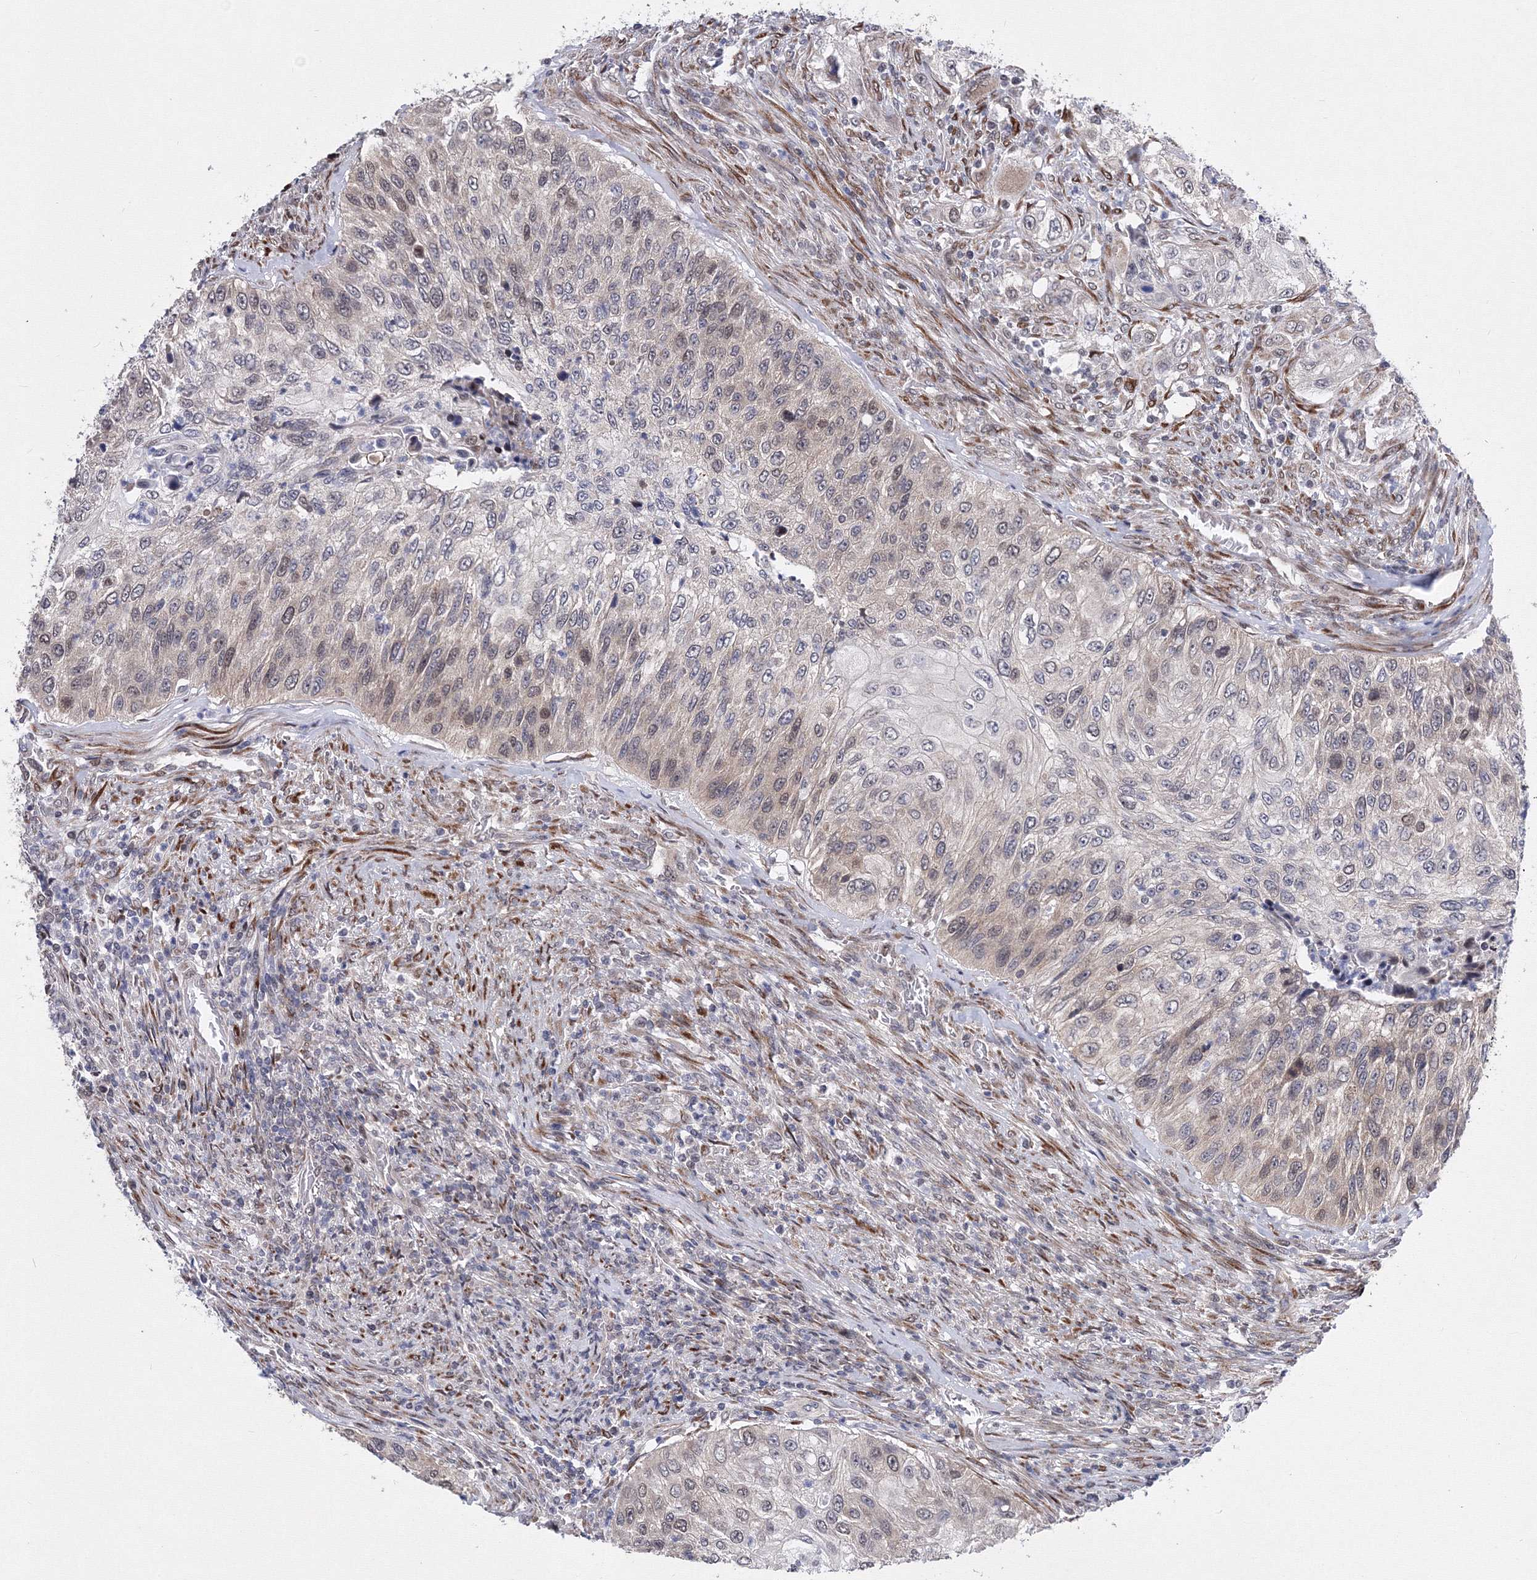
{"staining": {"intensity": "weak", "quantity": "<25%", "location": "nuclear"}, "tissue": "urothelial cancer", "cell_type": "Tumor cells", "image_type": "cancer", "snomed": [{"axis": "morphology", "description": "Urothelial carcinoma, High grade"}, {"axis": "topography", "description": "Urinary bladder"}], "caption": "This micrograph is of urothelial carcinoma (high-grade) stained with IHC to label a protein in brown with the nuclei are counter-stained blue. There is no expression in tumor cells.", "gene": "GPN1", "patient": {"sex": "female", "age": 60}}